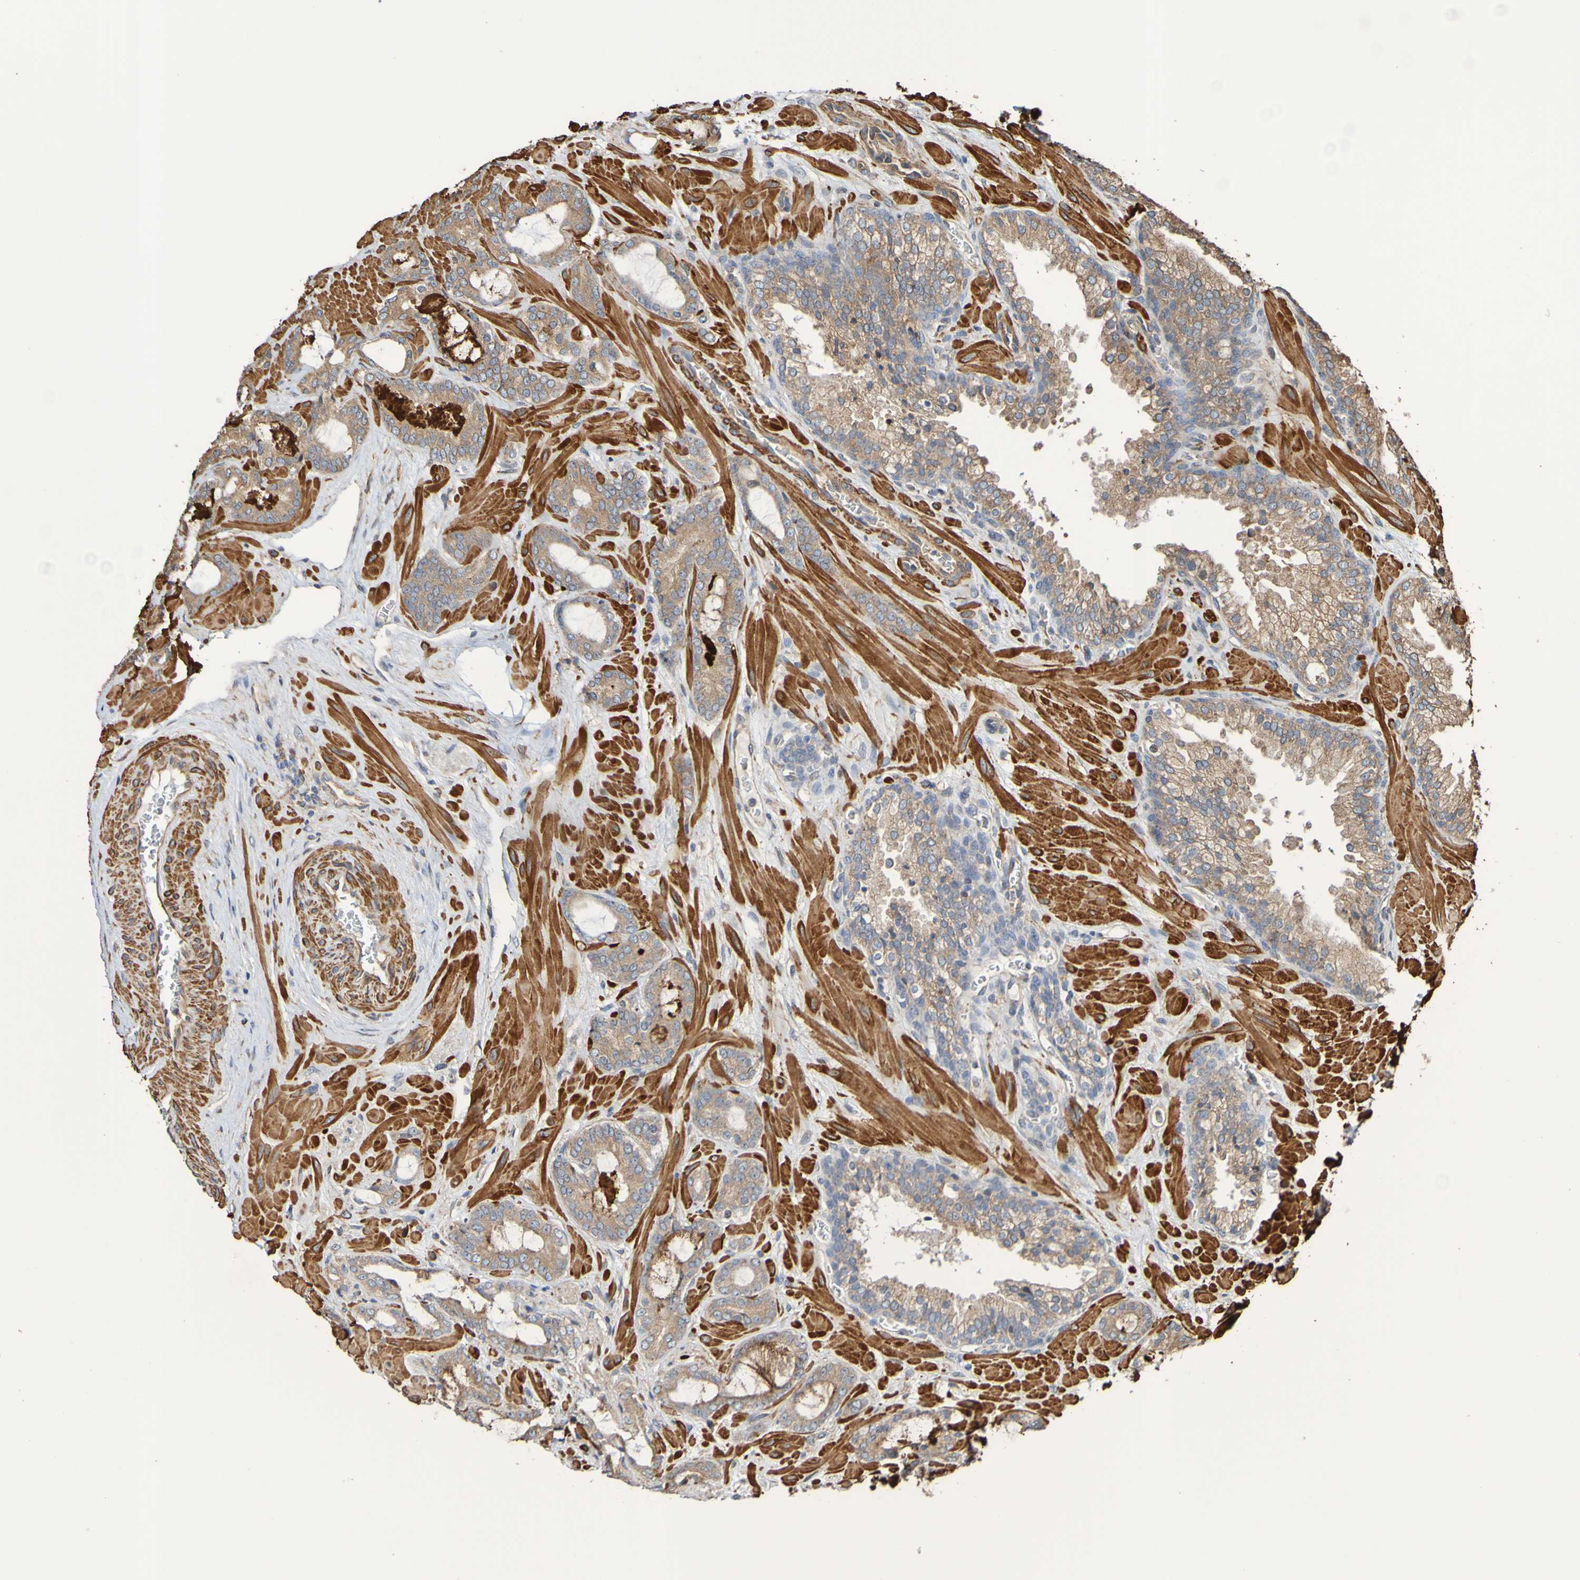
{"staining": {"intensity": "weak", "quantity": ">75%", "location": "cytoplasmic/membranous"}, "tissue": "prostate cancer", "cell_type": "Tumor cells", "image_type": "cancer", "snomed": [{"axis": "morphology", "description": "Adenocarcinoma, Low grade"}, {"axis": "topography", "description": "Prostate"}], "caption": "Brown immunohistochemical staining in human adenocarcinoma (low-grade) (prostate) shows weak cytoplasmic/membranous positivity in about >75% of tumor cells. The protein of interest is stained brown, and the nuclei are stained in blue (DAB IHC with brightfield microscopy, high magnification).", "gene": "RAB11A", "patient": {"sex": "male", "age": 63}}